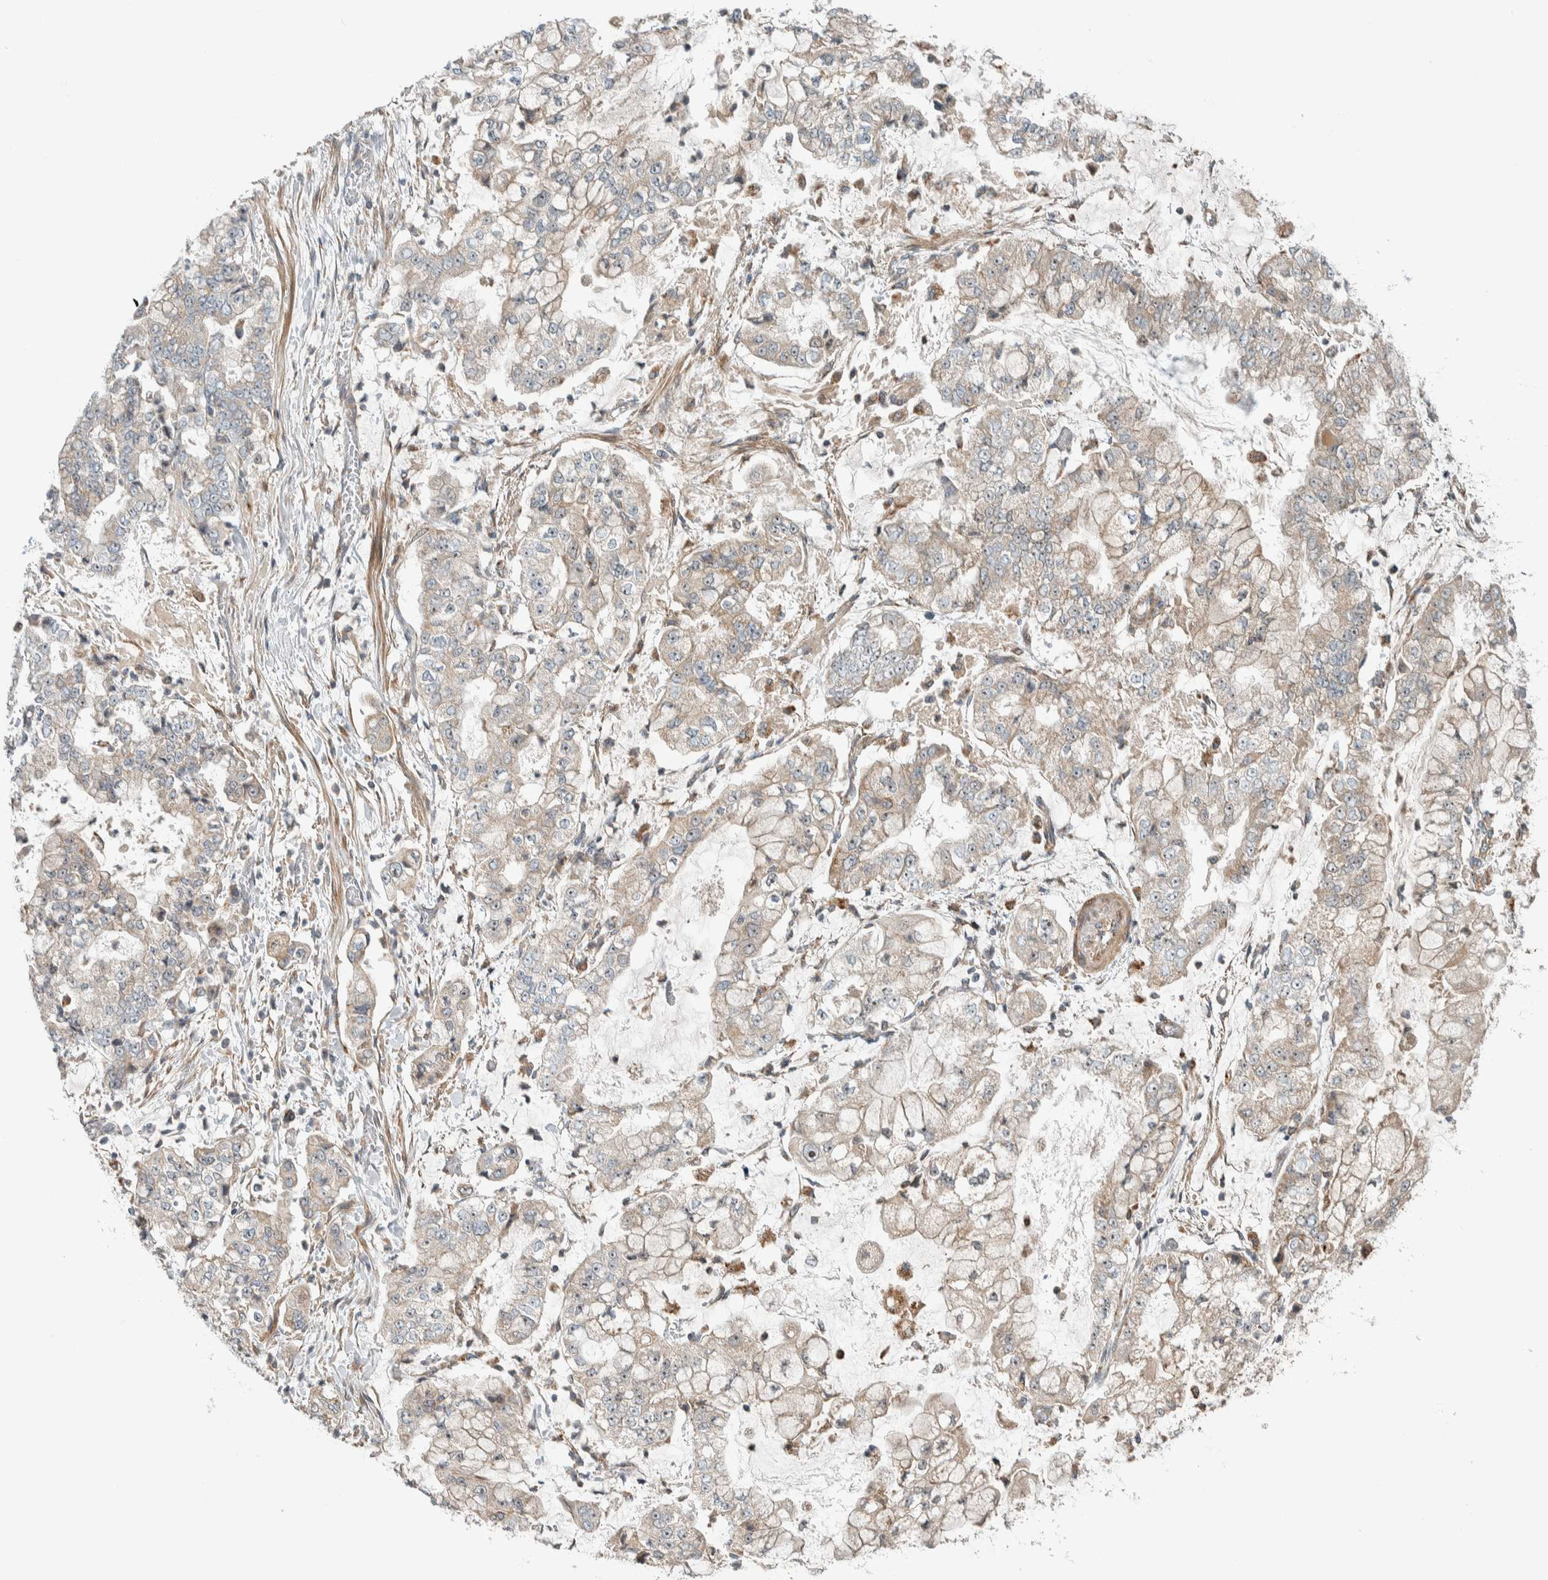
{"staining": {"intensity": "weak", "quantity": "25%-75%", "location": "cytoplasmic/membranous,nuclear"}, "tissue": "stomach cancer", "cell_type": "Tumor cells", "image_type": "cancer", "snomed": [{"axis": "morphology", "description": "Adenocarcinoma, NOS"}, {"axis": "topography", "description": "Stomach"}], "caption": "Adenocarcinoma (stomach) was stained to show a protein in brown. There is low levels of weak cytoplasmic/membranous and nuclear expression in about 25%-75% of tumor cells. (IHC, brightfield microscopy, high magnification).", "gene": "SLFN12L", "patient": {"sex": "male", "age": 76}}